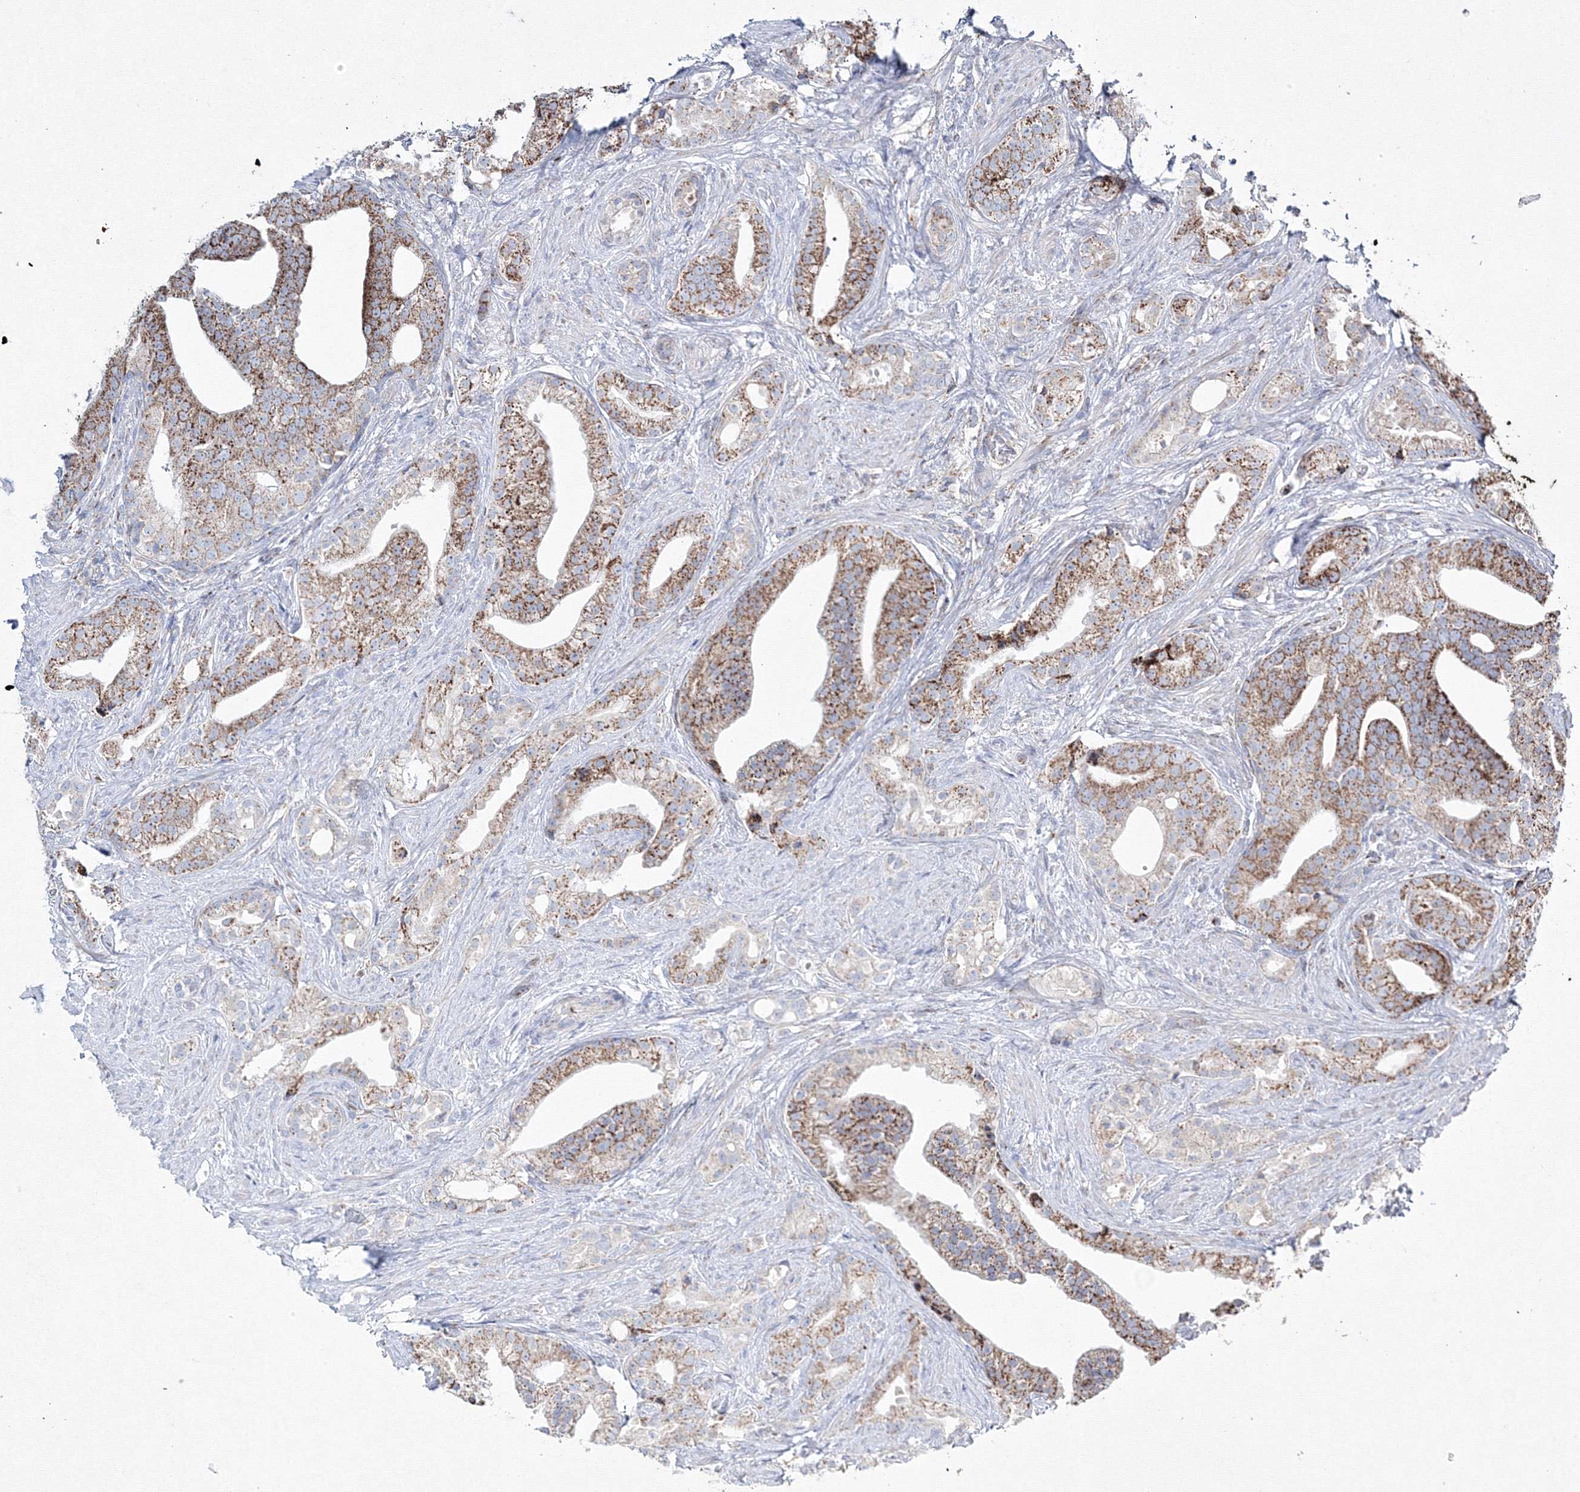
{"staining": {"intensity": "moderate", "quantity": ">75%", "location": "cytoplasmic/membranous"}, "tissue": "prostate cancer", "cell_type": "Tumor cells", "image_type": "cancer", "snomed": [{"axis": "morphology", "description": "Adenocarcinoma, Low grade"}, {"axis": "topography", "description": "Prostate"}], "caption": "Prostate low-grade adenocarcinoma stained with a brown dye displays moderate cytoplasmic/membranous positive staining in approximately >75% of tumor cells.", "gene": "IGSF9", "patient": {"sex": "male", "age": 71}}